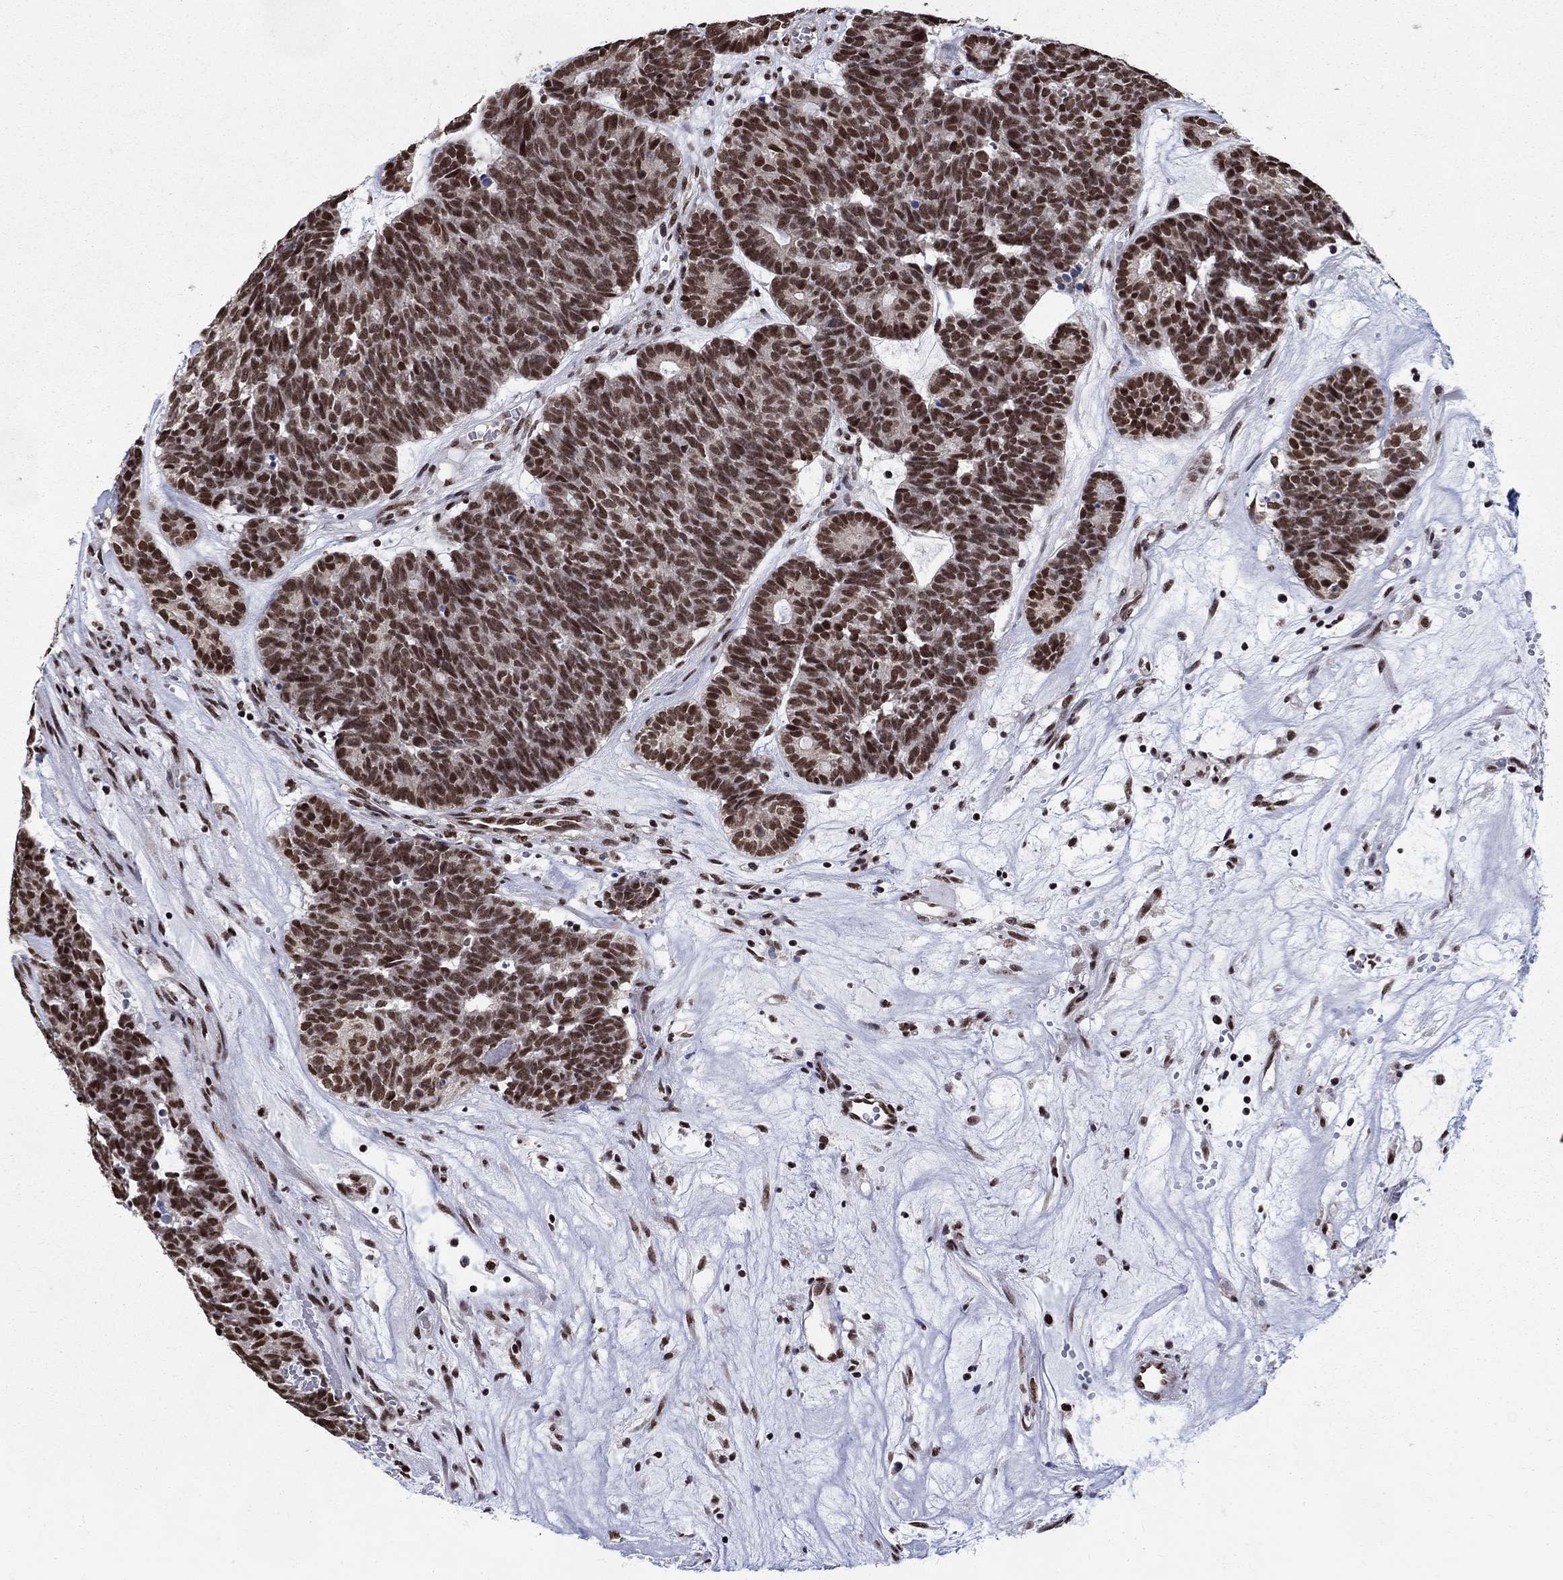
{"staining": {"intensity": "strong", "quantity": ">75%", "location": "nuclear"}, "tissue": "head and neck cancer", "cell_type": "Tumor cells", "image_type": "cancer", "snomed": [{"axis": "morphology", "description": "Adenocarcinoma, NOS"}, {"axis": "topography", "description": "Head-Neck"}], "caption": "A photomicrograph of human head and neck cancer (adenocarcinoma) stained for a protein displays strong nuclear brown staining in tumor cells. The protein is shown in brown color, while the nuclei are stained blue.", "gene": "FBXO16", "patient": {"sex": "female", "age": 81}}